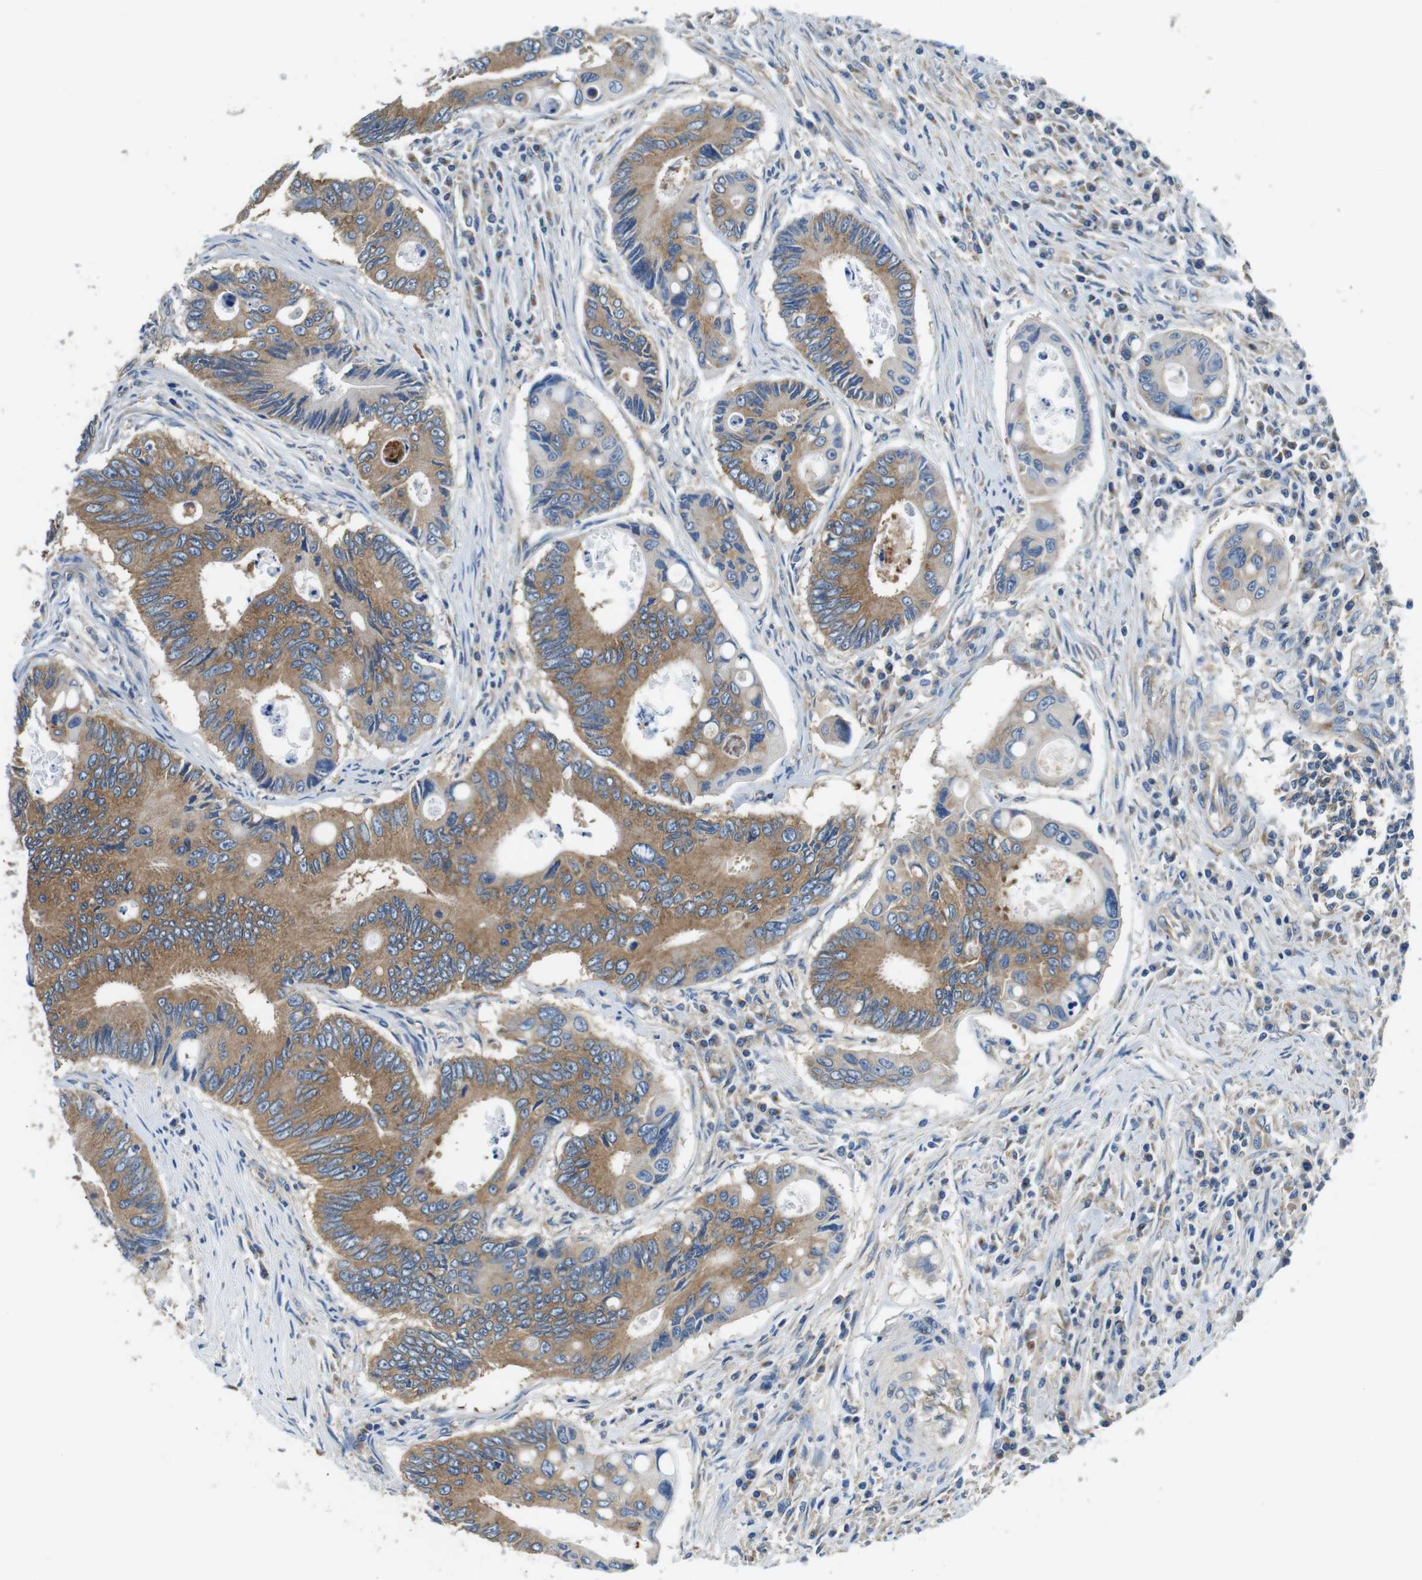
{"staining": {"intensity": "moderate", "quantity": ">75%", "location": "cytoplasmic/membranous"}, "tissue": "colorectal cancer", "cell_type": "Tumor cells", "image_type": "cancer", "snomed": [{"axis": "morphology", "description": "Inflammation, NOS"}, {"axis": "morphology", "description": "Adenocarcinoma, NOS"}, {"axis": "topography", "description": "Colon"}], "caption": "Protein expression analysis of human colorectal cancer reveals moderate cytoplasmic/membranous staining in about >75% of tumor cells.", "gene": "DENND4C", "patient": {"sex": "male", "age": 72}}